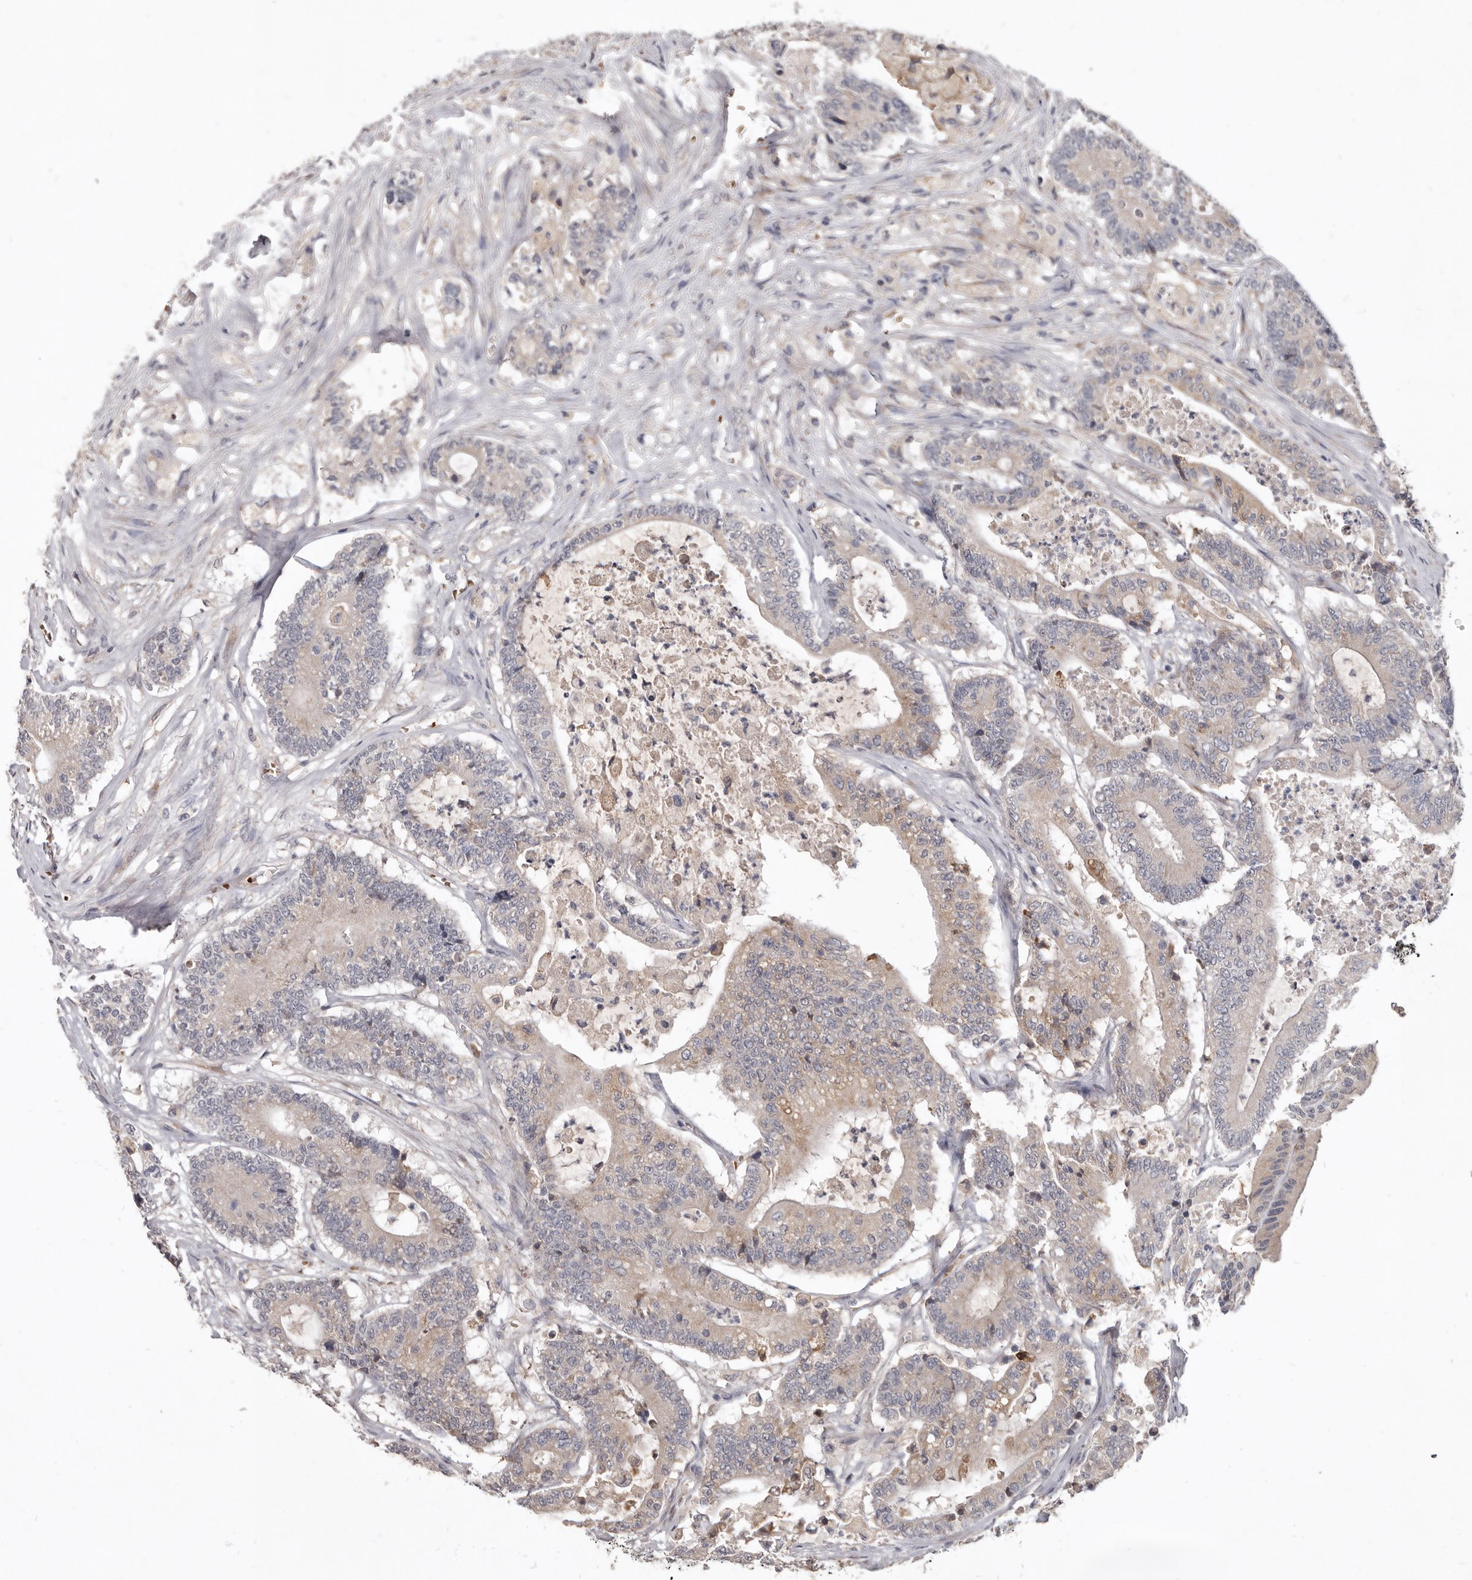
{"staining": {"intensity": "weak", "quantity": "<25%", "location": "cytoplasmic/membranous"}, "tissue": "colorectal cancer", "cell_type": "Tumor cells", "image_type": "cancer", "snomed": [{"axis": "morphology", "description": "Adenocarcinoma, NOS"}, {"axis": "topography", "description": "Colon"}], "caption": "DAB (3,3'-diaminobenzidine) immunohistochemical staining of human colorectal cancer (adenocarcinoma) exhibits no significant staining in tumor cells.", "gene": "NENF", "patient": {"sex": "female", "age": 84}}